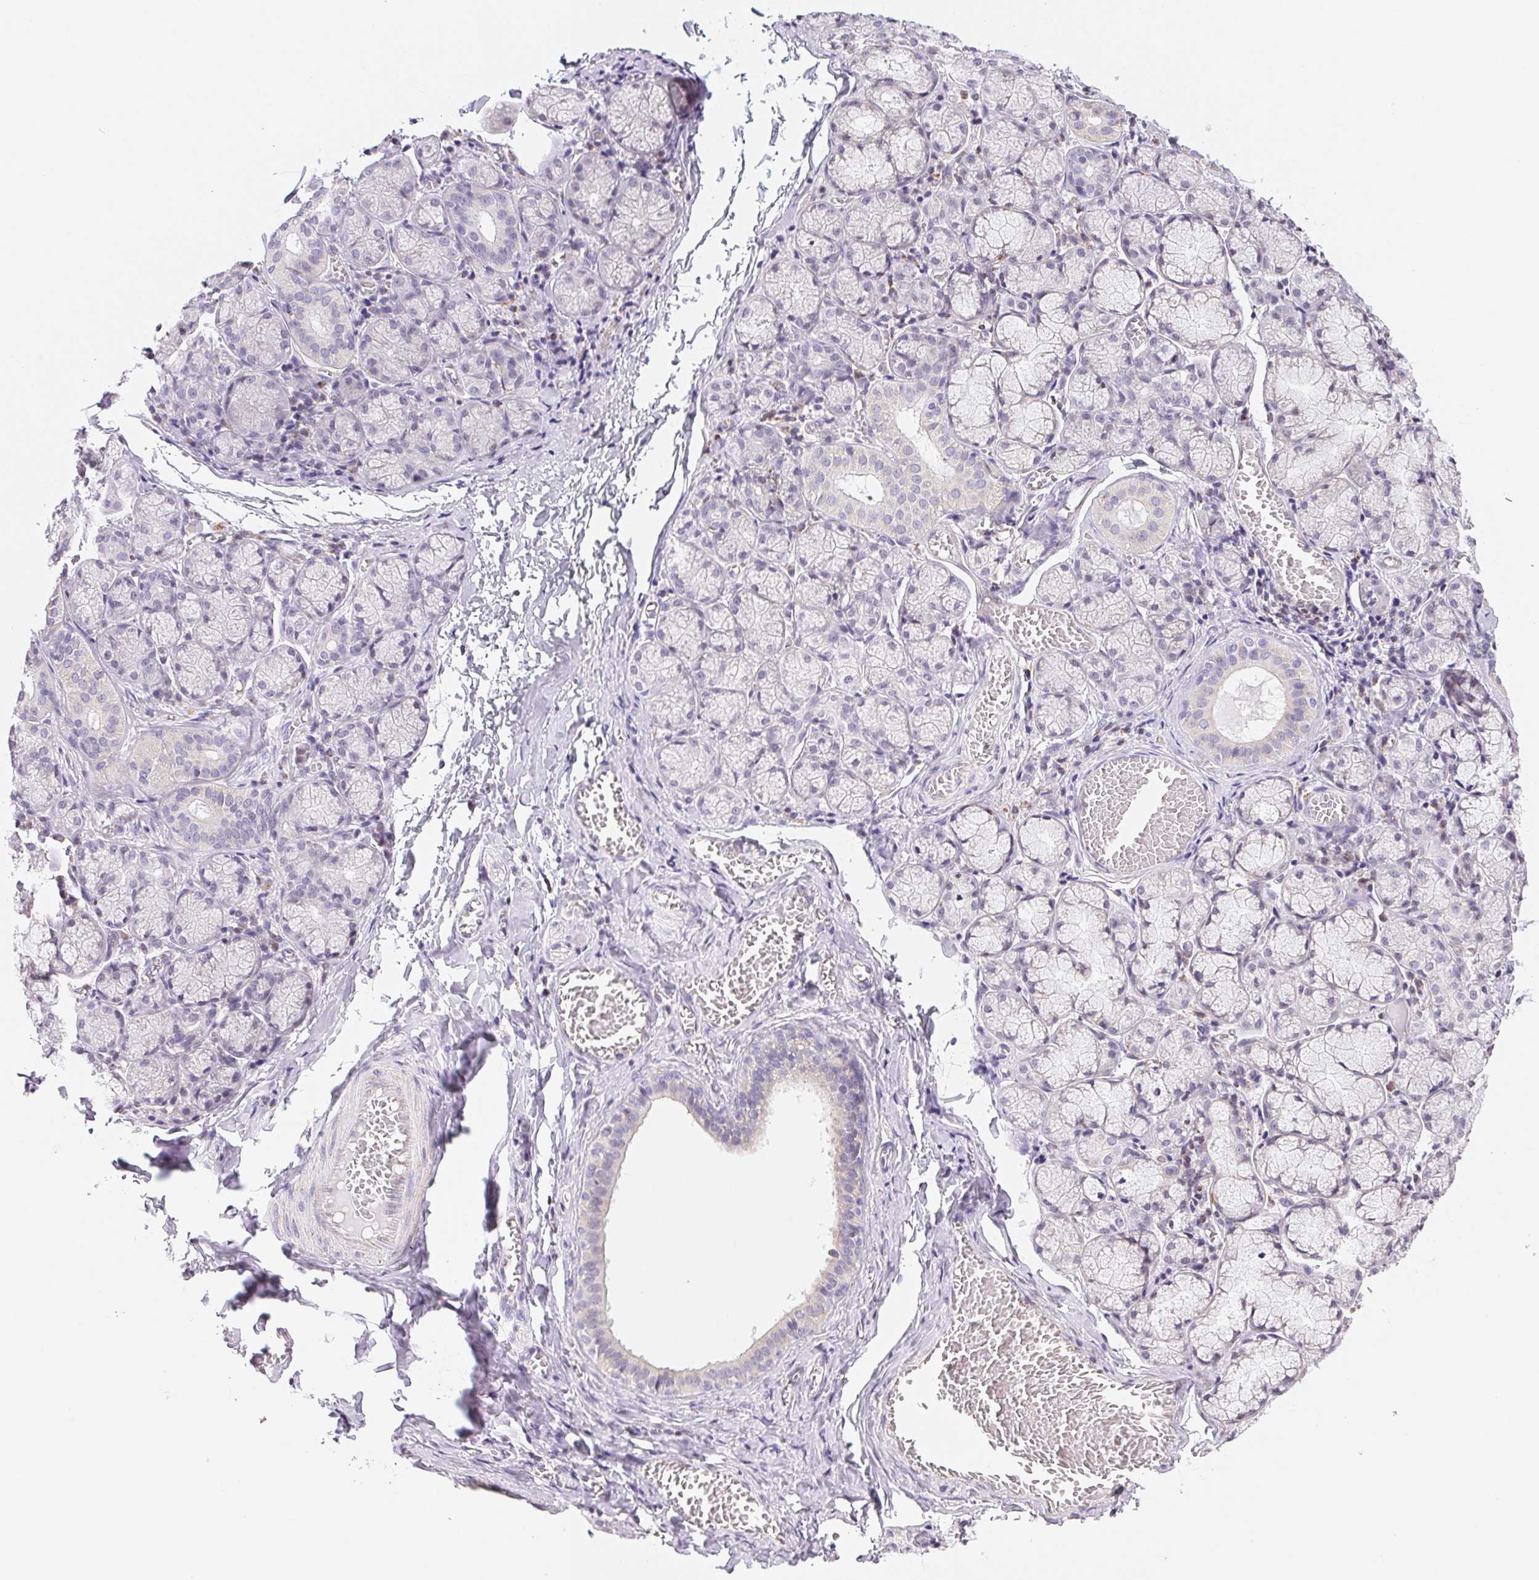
{"staining": {"intensity": "negative", "quantity": "none", "location": "none"}, "tissue": "salivary gland", "cell_type": "Glandular cells", "image_type": "normal", "snomed": [{"axis": "morphology", "description": "Normal tissue, NOS"}, {"axis": "topography", "description": "Salivary gland"}], "caption": "Immunohistochemistry (IHC) micrograph of normal salivary gland stained for a protein (brown), which demonstrates no expression in glandular cells.", "gene": "GIPC2", "patient": {"sex": "female", "age": 24}}